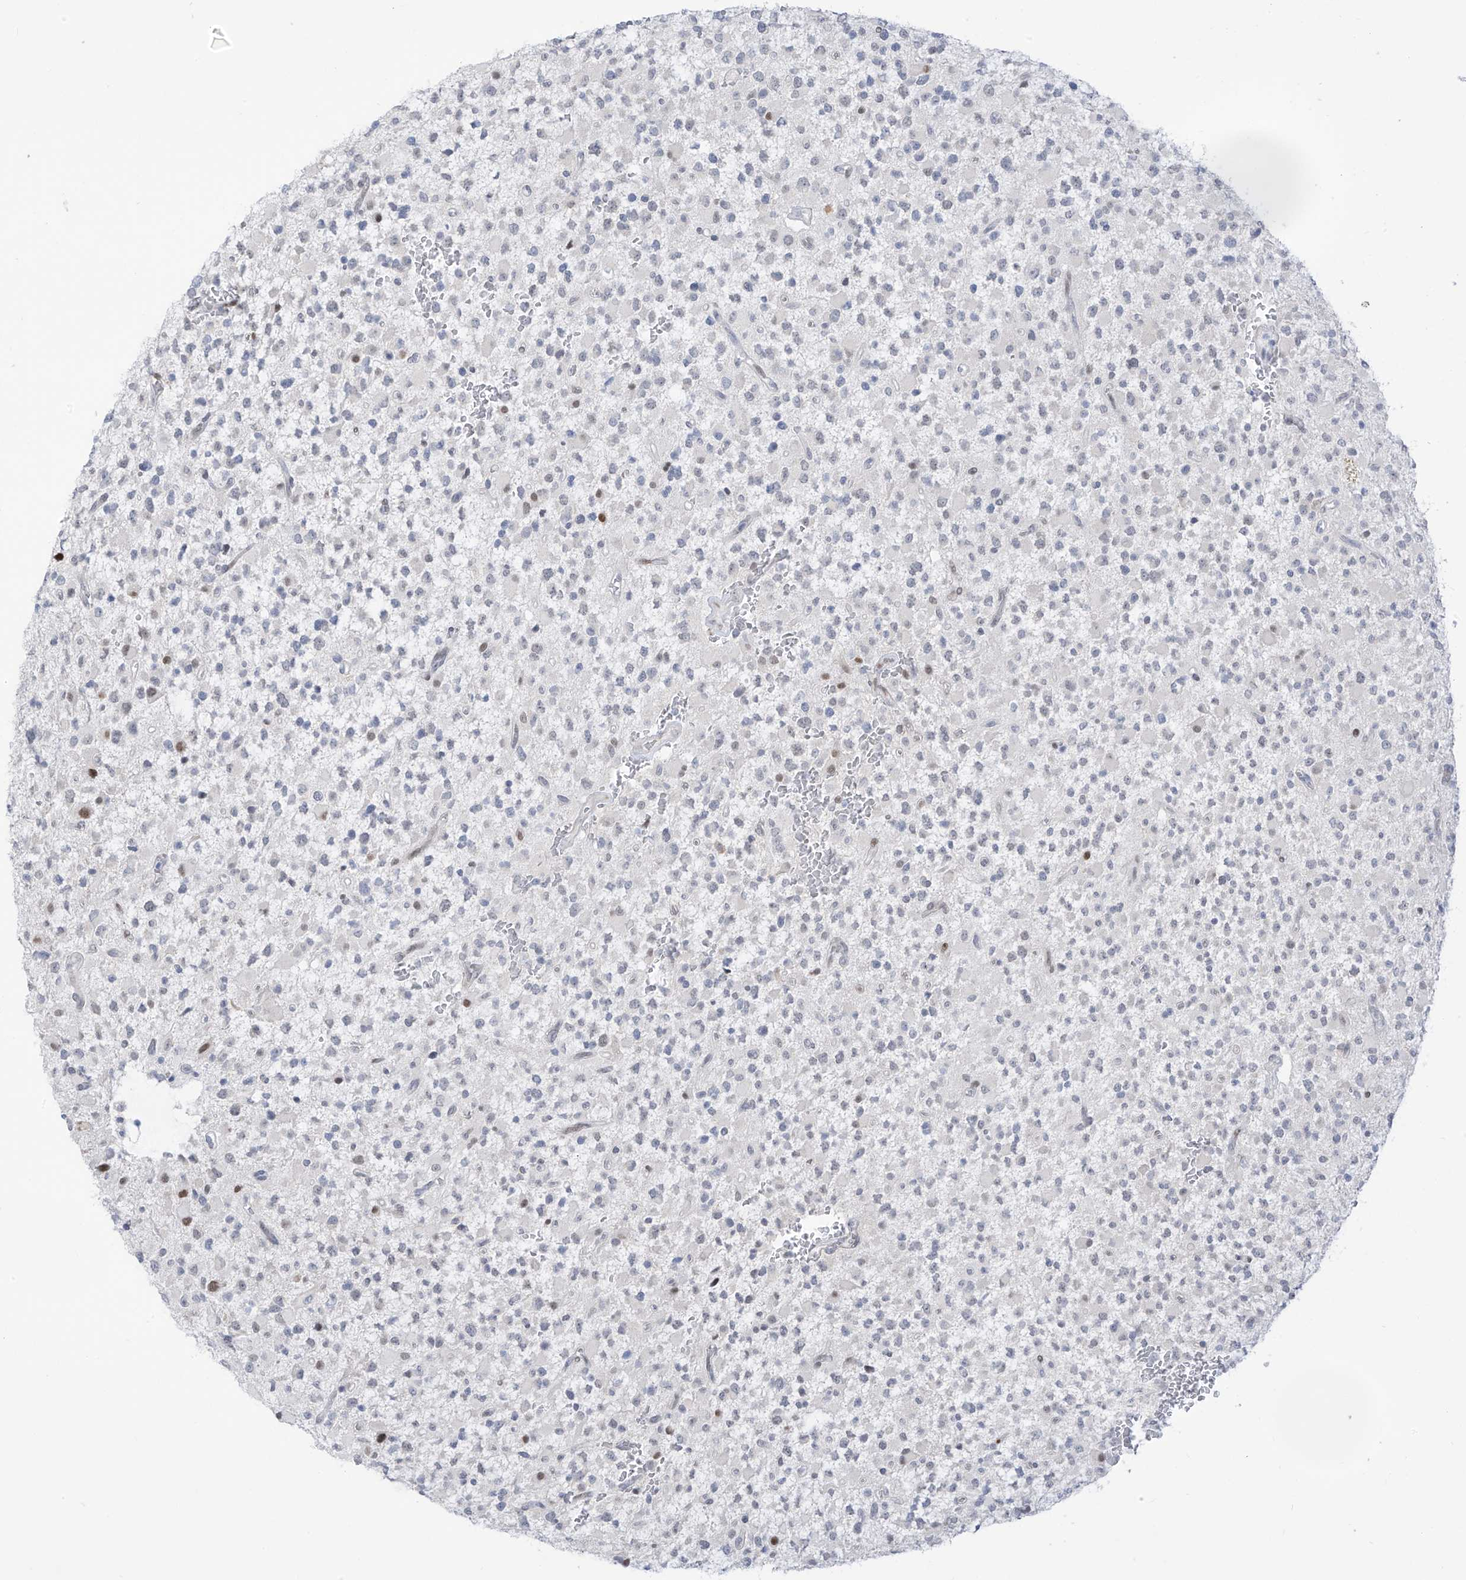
{"staining": {"intensity": "negative", "quantity": "none", "location": "none"}, "tissue": "glioma", "cell_type": "Tumor cells", "image_type": "cancer", "snomed": [{"axis": "morphology", "description": "Glioma, malignant, High grade"}, {"axis": "topography", "description": "Brain"}], "caption": "Photomicrograph shows no protein expression in tumor cells of malignant glioma (high-grade) tissue. (DAB (3,3'-diaminobenzidine) immunohistochemistry visualized using brightfield microscopy, high magnification).", "gene": "LIN9", "patient": {"sex": "male", "age": 34}}